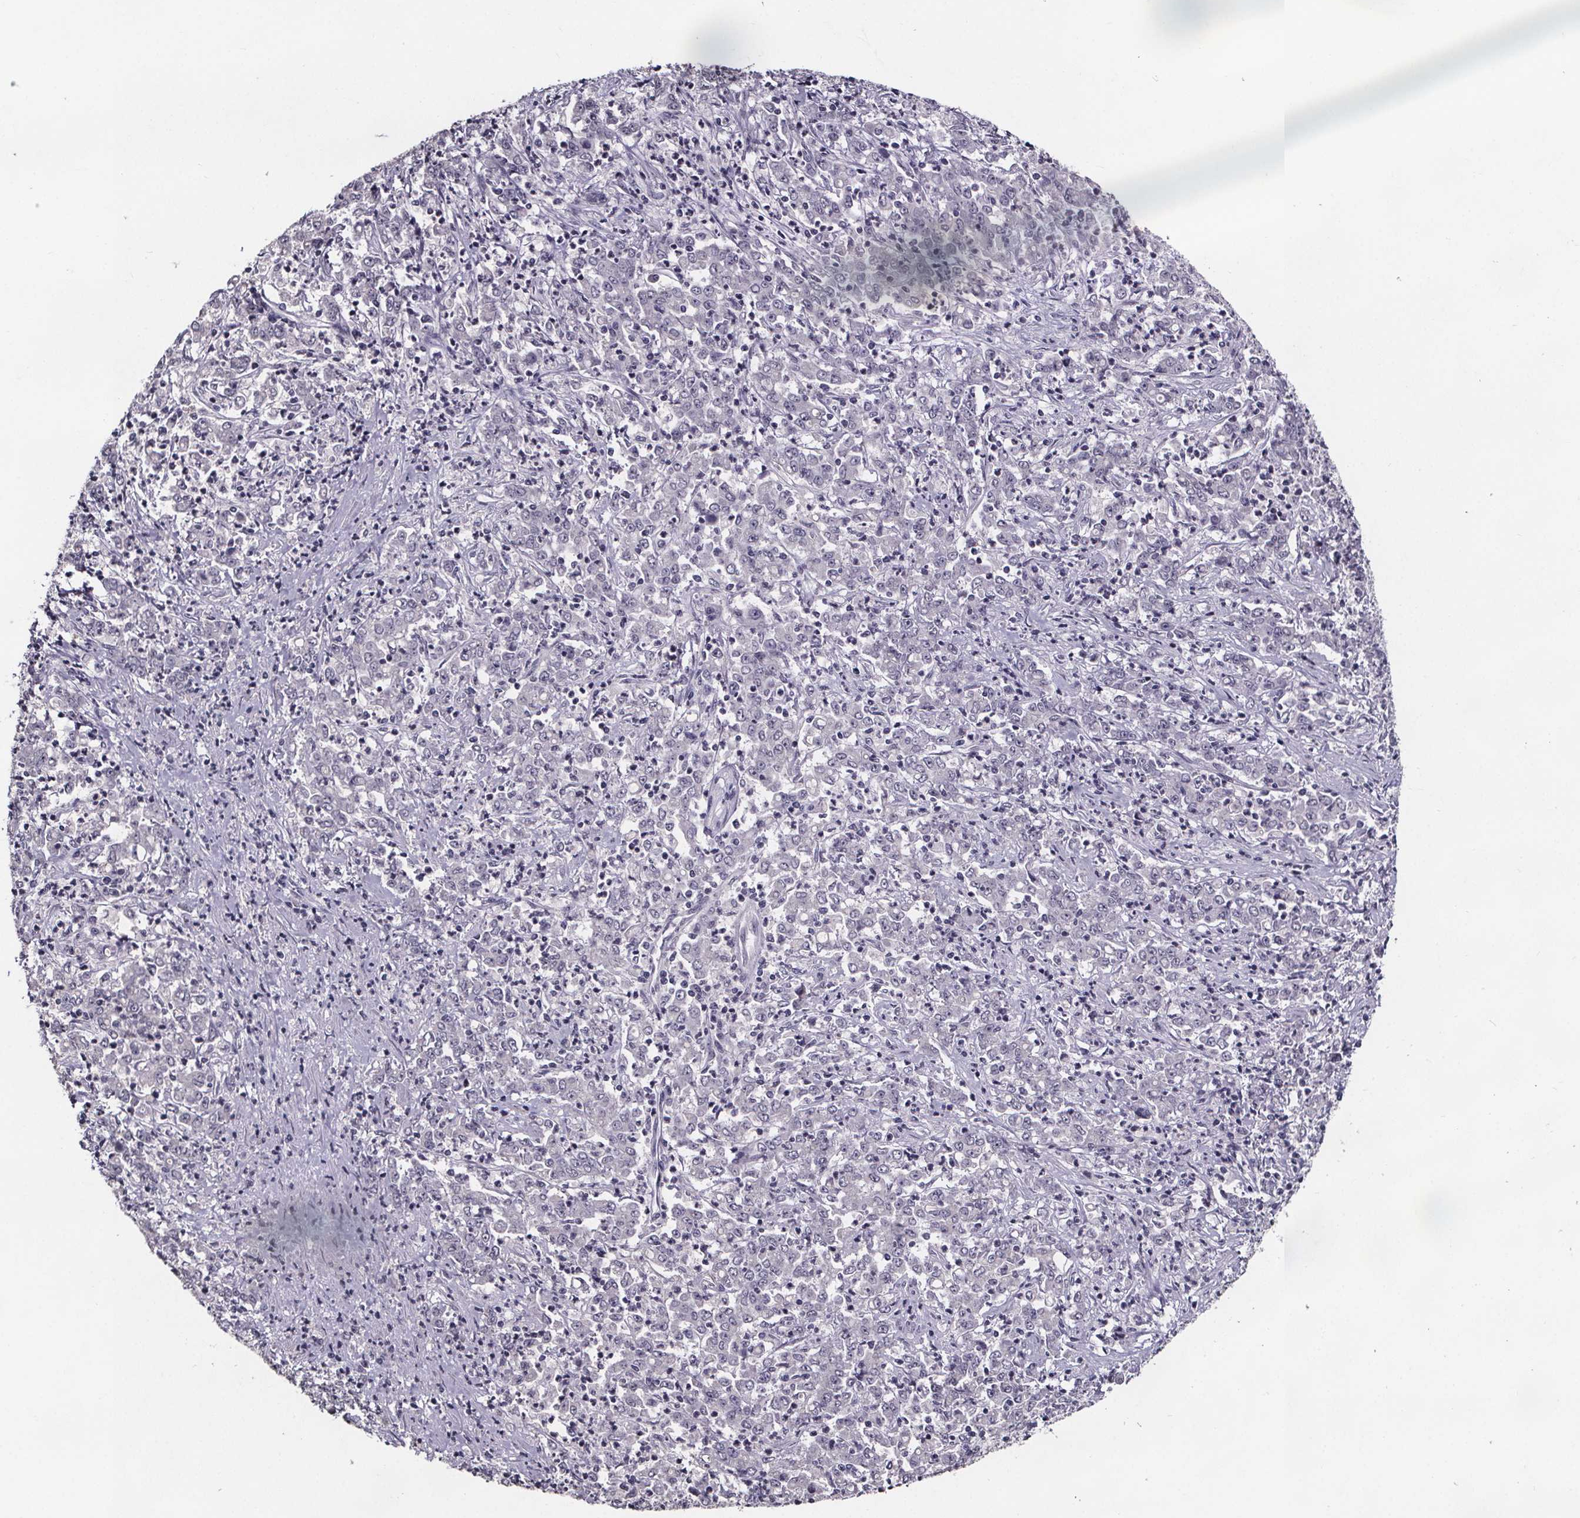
{"staining": {"intensity": "negative", "quantity": "none", "location": "none"}, "tissue": "stomach cancer", "cell_type": "Tumor cells", "image_type": "cancer", "snomed": [{"axis": "morphology", "description": "Adenocarcinoma, NOS"}, {"axis": "topography", "description": "Stomach, lower"}], "caption": "An image of stomach adenocarcinoma stained for a protein exhibits no brown staining in tumor cells.", "gene": "AR", "patient": {"sex": "female", "age": 71}}